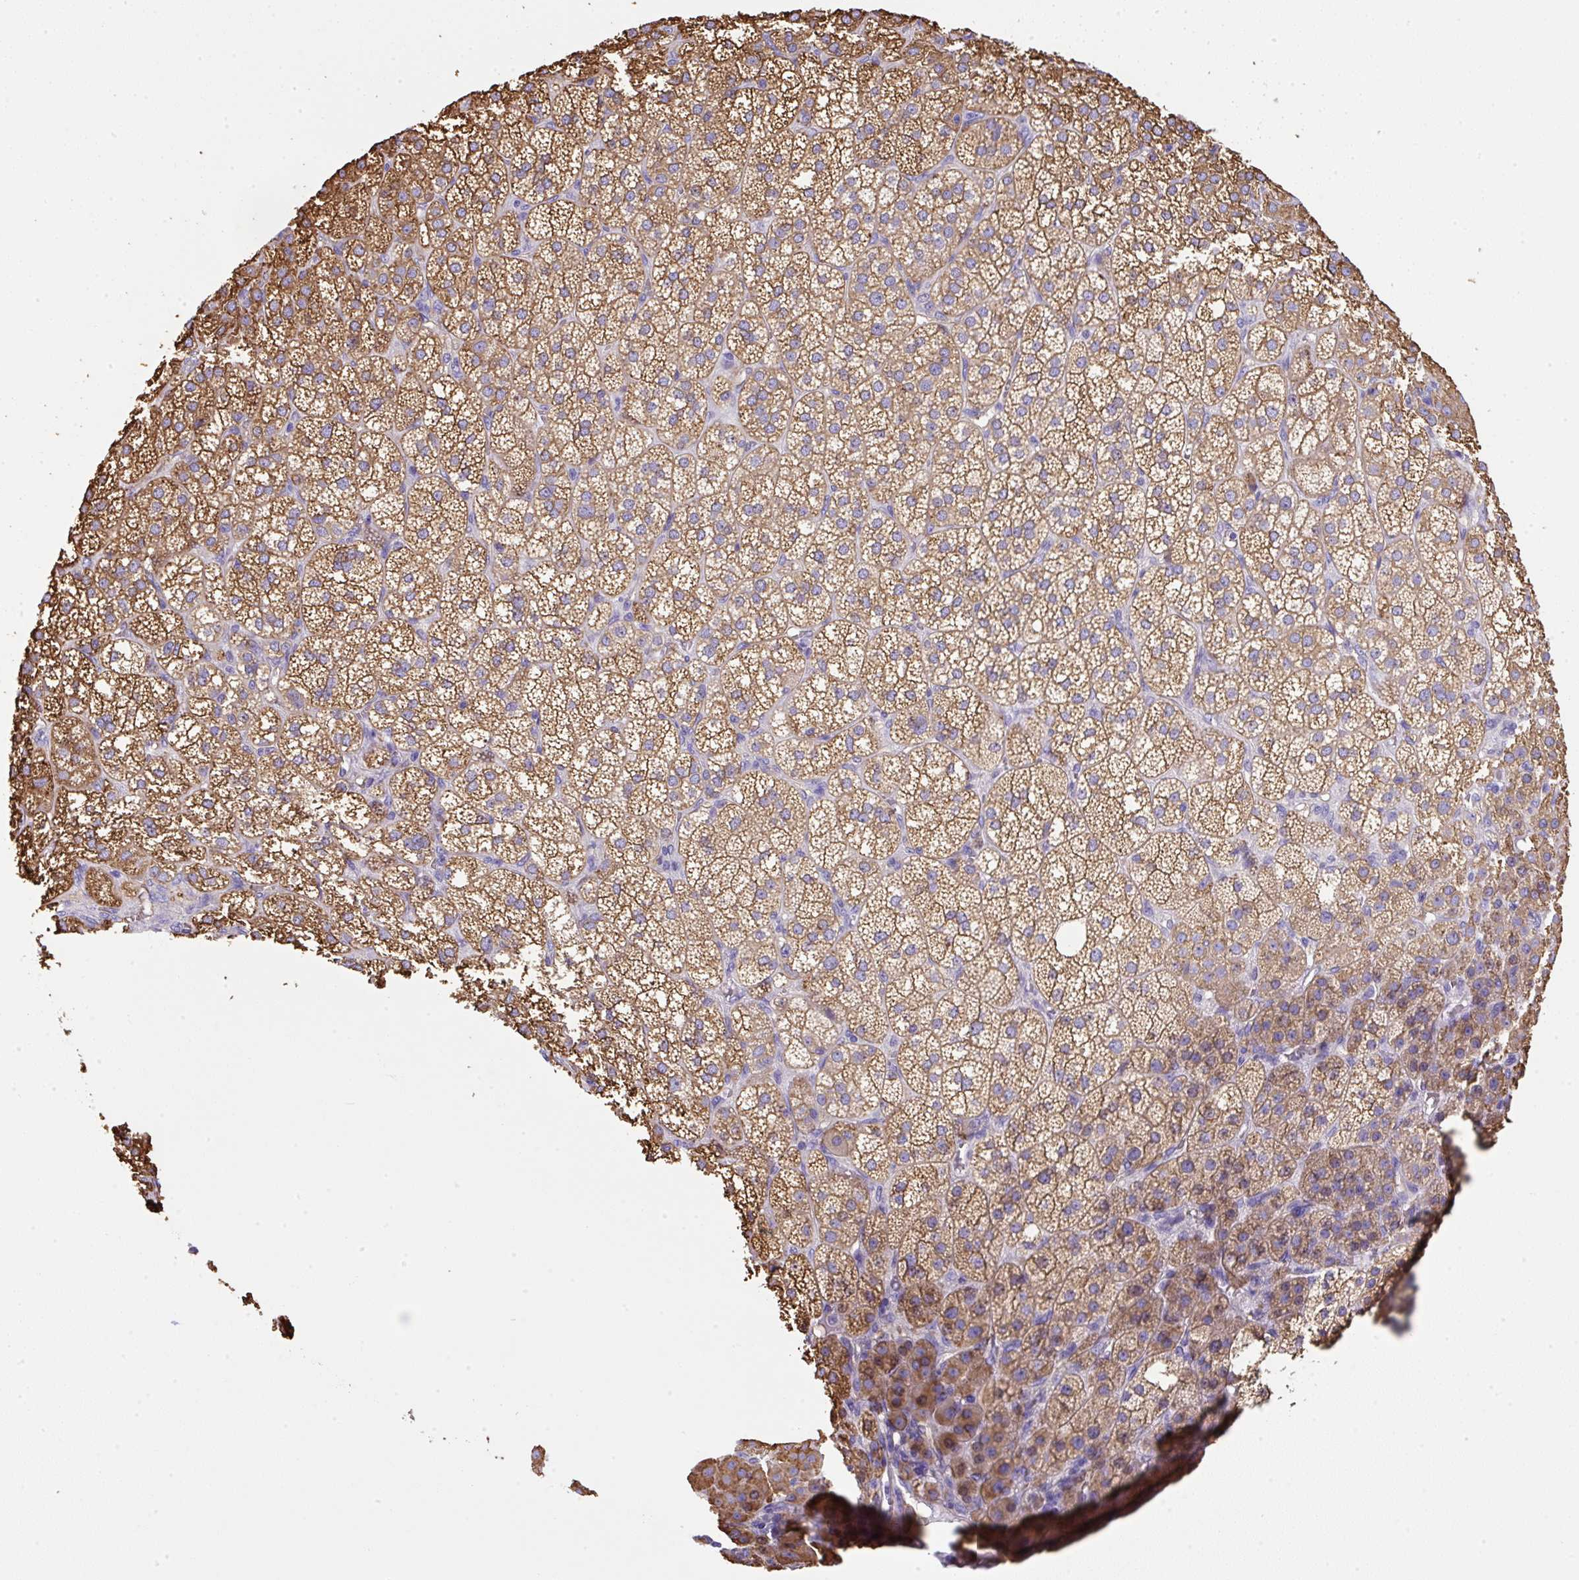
{"staining": {"intensity": "moderate", "quantity": ">75%", "location": "cytoplasmic/membranous"}, "tissue": "adrenal gland", "cell_type": "Glandular cells", "image_type": "normal", "snomed": [{"axis": "morphology", "description": "Normal tissue, NOS"}, {"axis": "topography", "description": "Adrenal gland"}], "caption": "Human adrenal gland stained with a brown dye displays moderate cytoplasmic/membranous positive staining in approximately >75% of glandular cells.", "gene": "MAGEB5", "patient": {"sex": "female", "age": 60}}